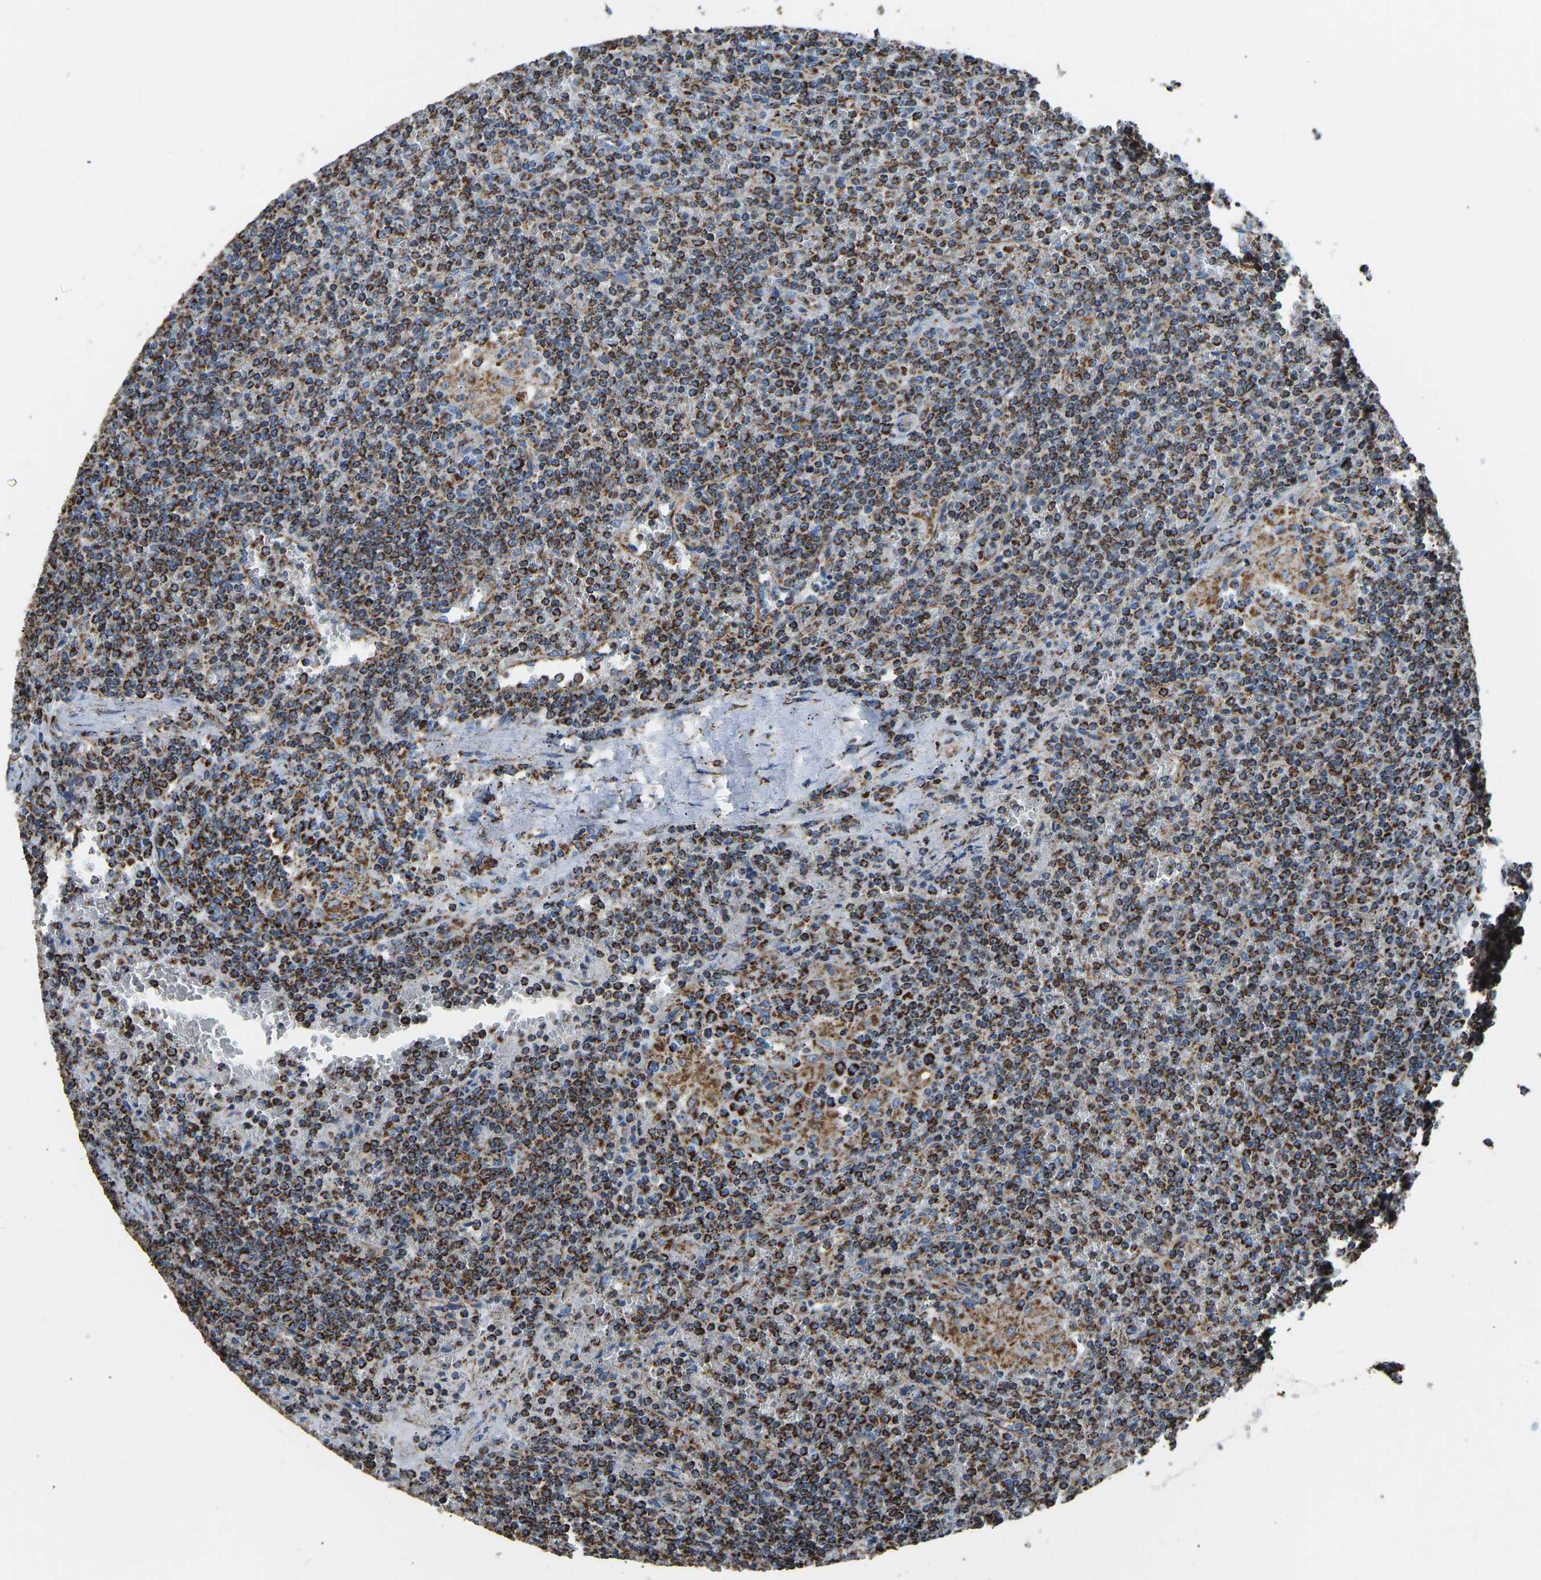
{"staining": {"intensity": "moderate", "quantity": ">75%", "location": "cytoplasmic/membranous"}, "tissue": "lymphoma", "cell_type": "Tumor cells", "image_type": "cancer", "snomed": [{"axis": "morphology", "description": "Malignant lymphoma, non-Hodgkin's type, Low grade"}, {"axis": "topography", "description": "Spleen"}], "caption": "Lymphoma stained with a brown dye exhibits moderate cytoplasmic/membranous positive expression in approximately >75% of tumor cells.", "gene": "IRX6", "patient": {"sex": "female", "age": 19}}